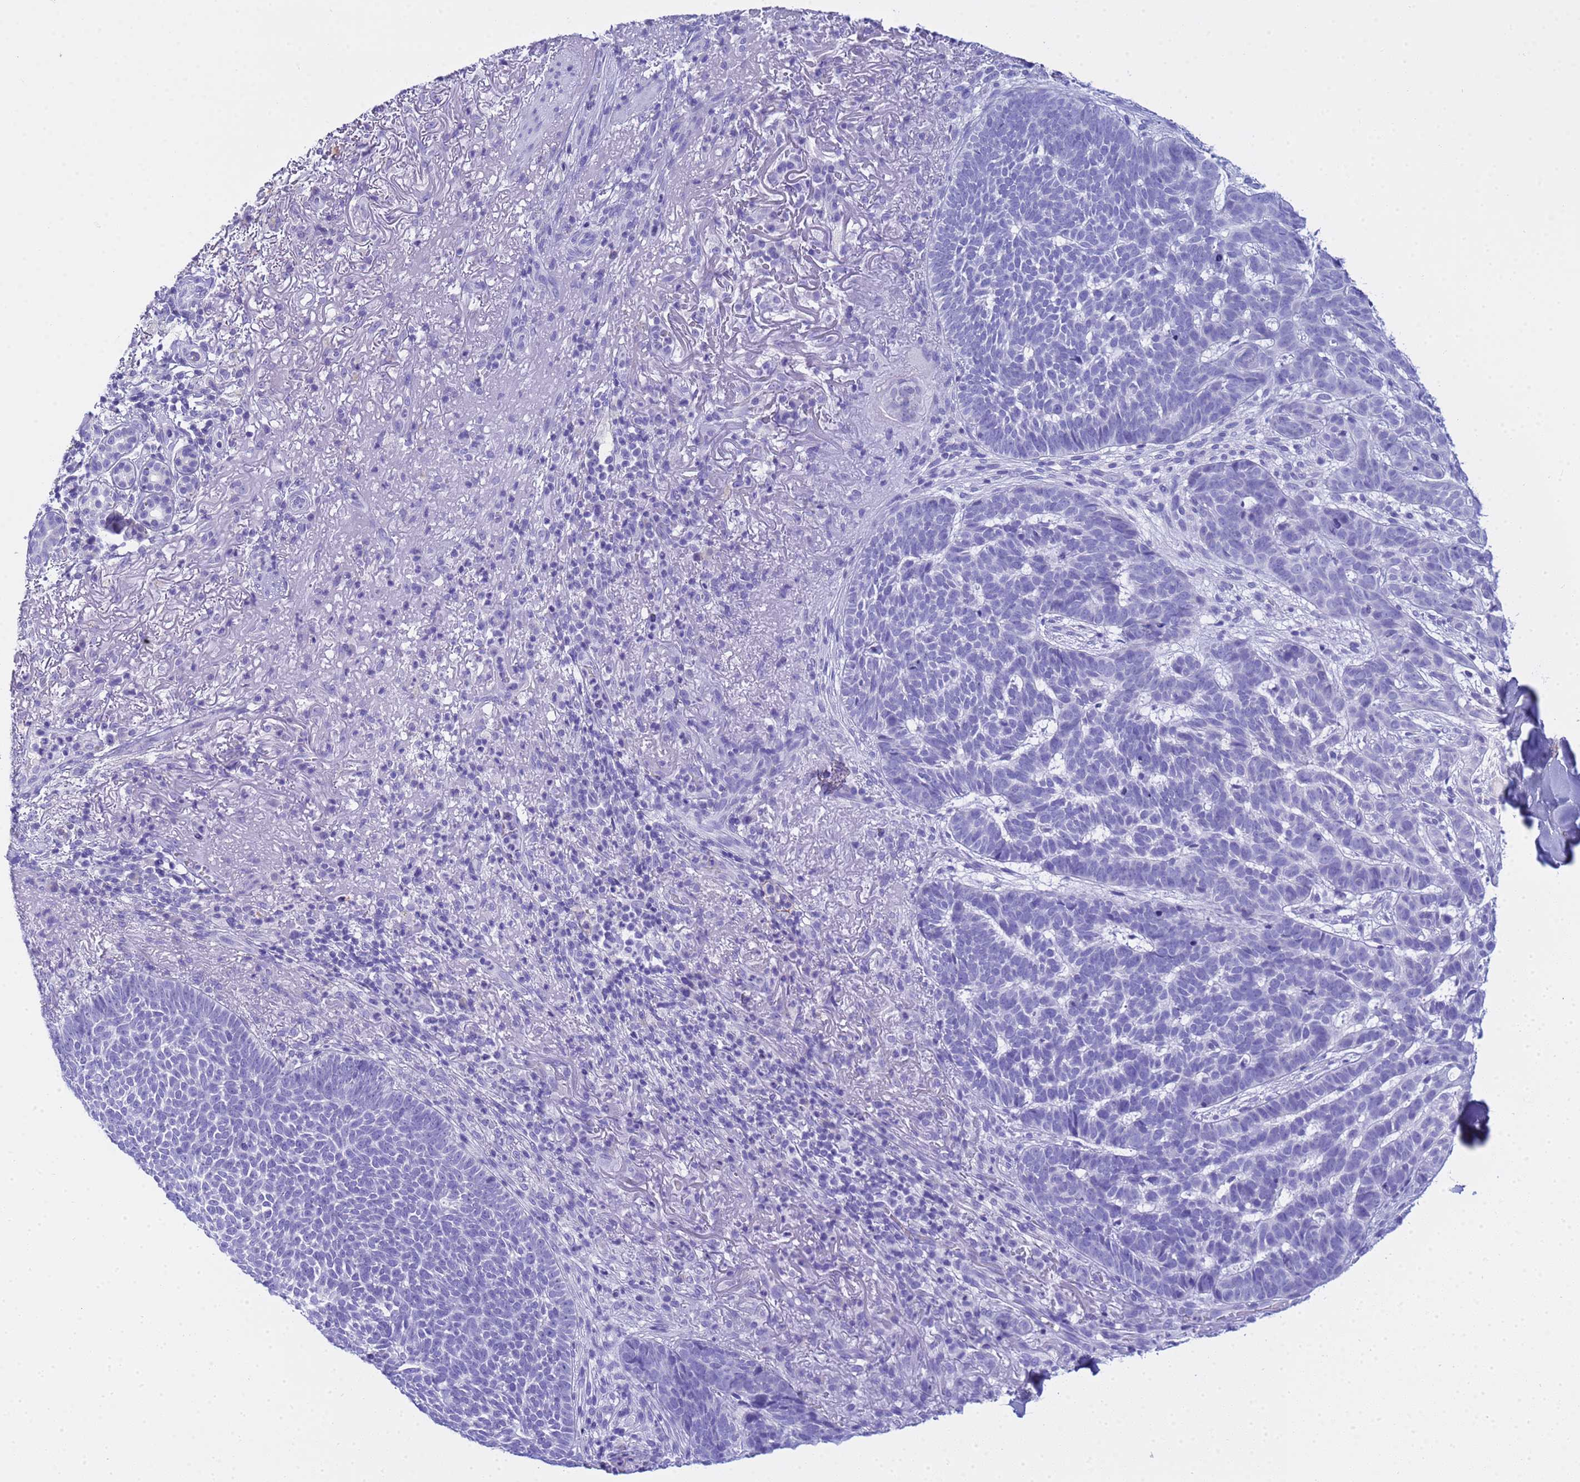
{"staining": {"intensity": "negative", "quantity": "none", "location": "none"}, "tissue": "skin cancer", "cell_type": "Tumor cells", "image_type": "cancer", "snomed": [{"axis": "morphology", "description": "Basal cell carcinoma"}, {"axis": "topography", "description": "Skin"}], "caption": "Skin basal cell carcinoma stained for a protein using immunohistochemistry shows no staining tumor cells.", "gene": "AQP12A", "patient": {"sex": "female", "age": 78}}